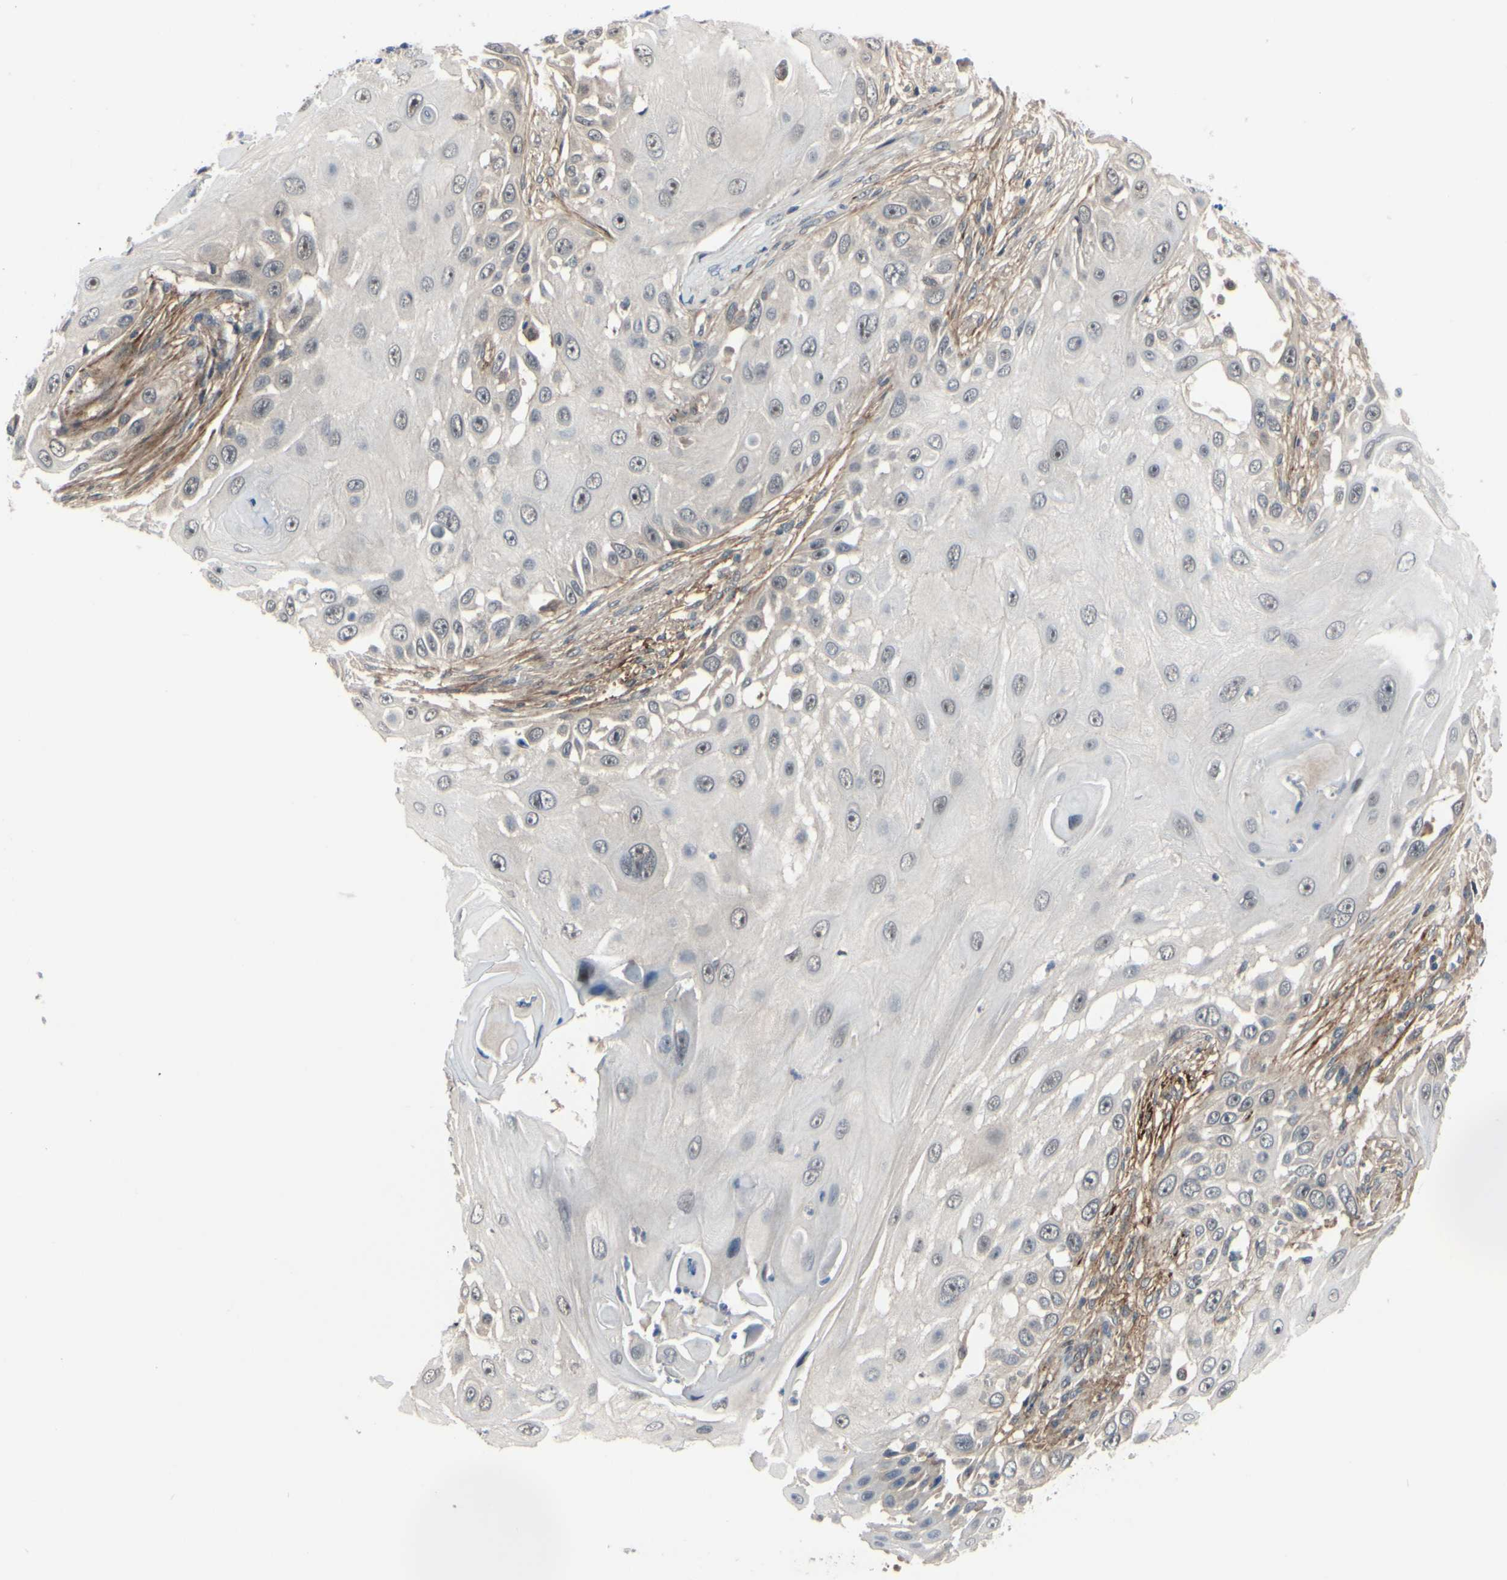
{"staining": {"intensity": "moderate", "quantity": "<25%", "location": "nuclear"}, "tissue": "skin cancer", "cell_type": "Tumor cells", "image_type": "cancer", "snomed": [{"axis": "morphology", "description": "Squamous cell carcinoma, NOS"}, {"axis": "topography", "description": "Skin"}], "caption": "Skin cancer (squamous cell carcinoma) stained with immunohistochemistry (IHC) shows moderate nuclear positivity in approximately <25% of tumor cells.", "gene": "COMMD9", "patient": {"sex": "female", "age": 44}}